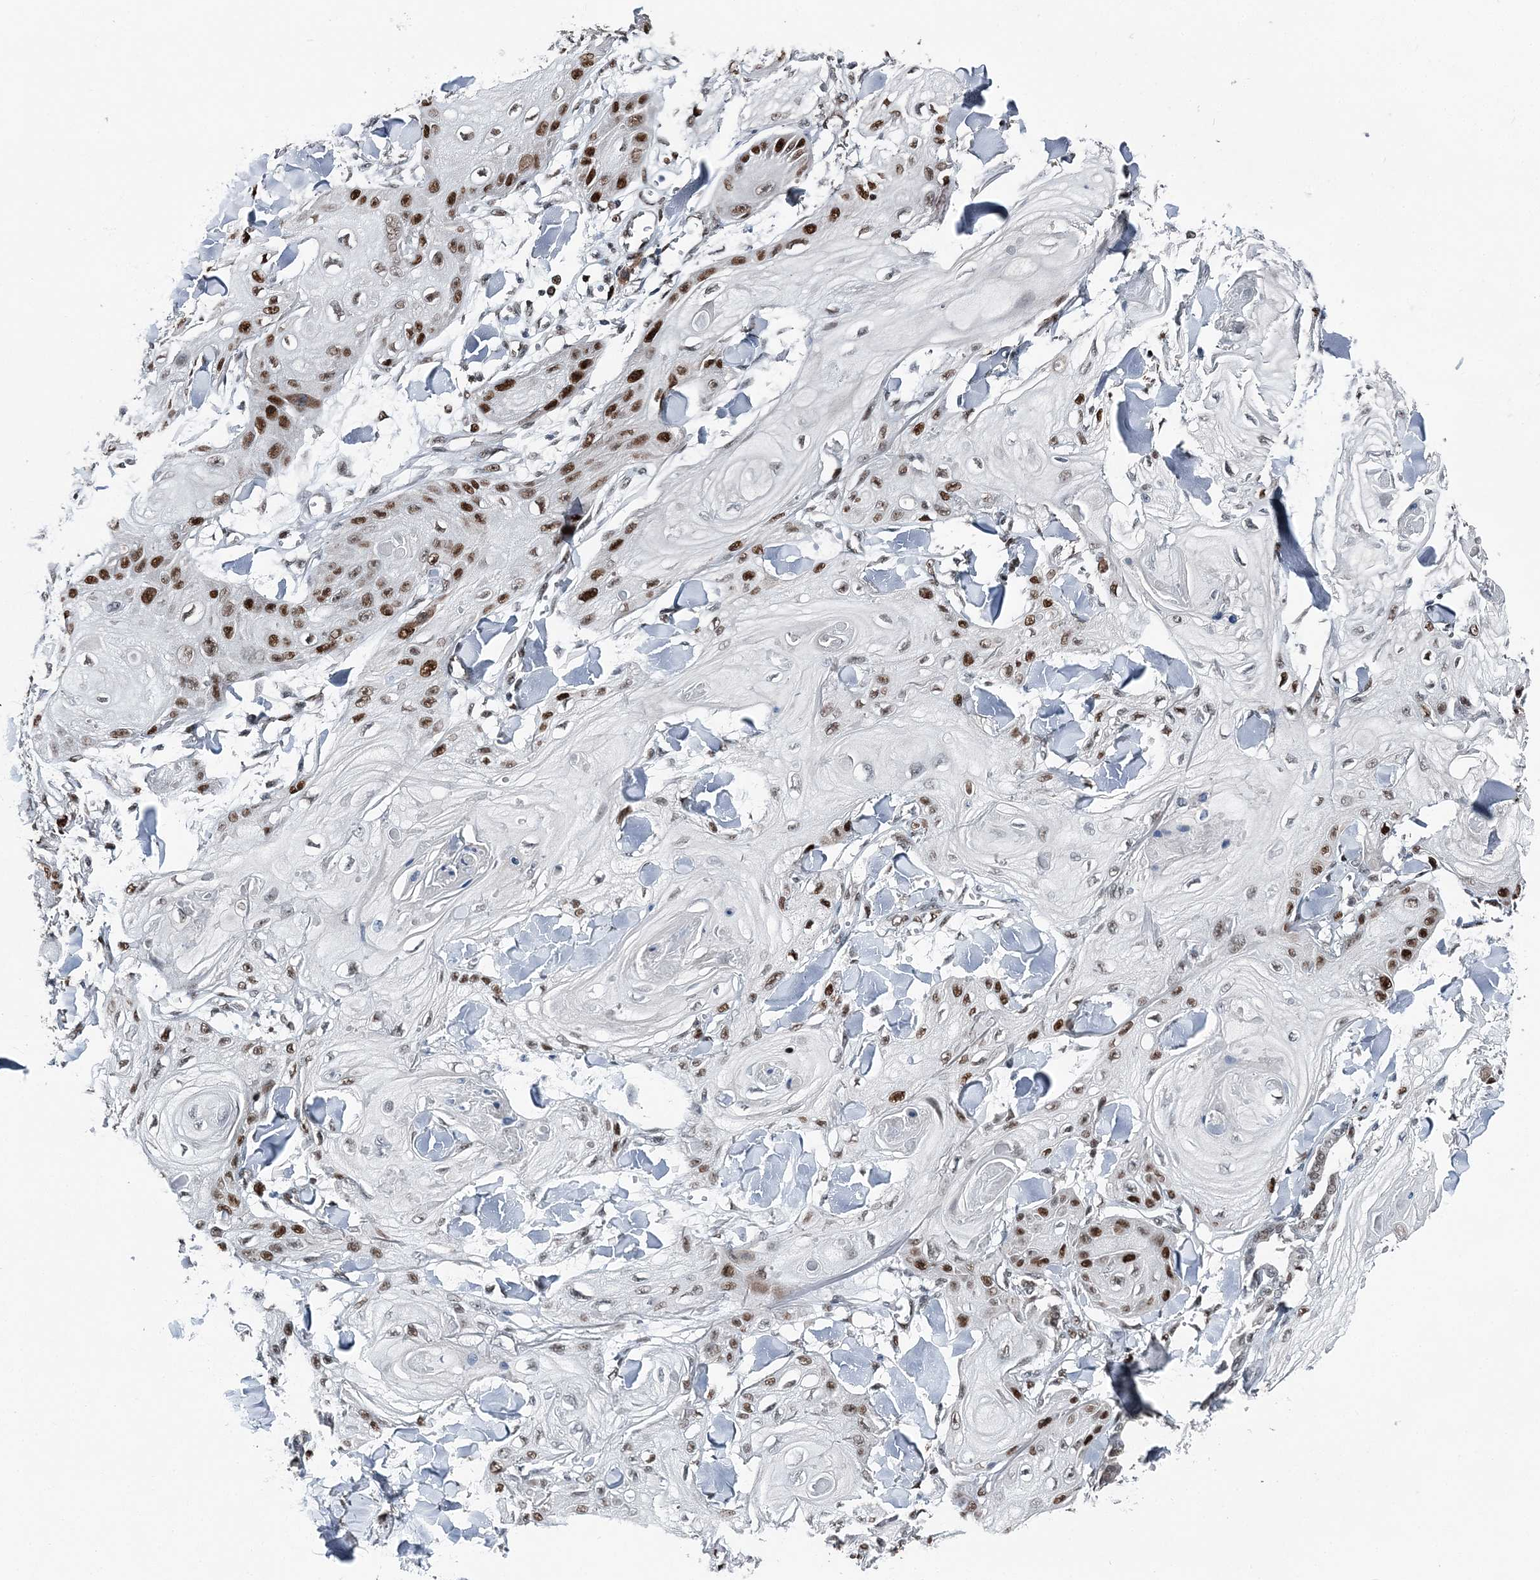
{"staining": {"intensity": "strong", "quantity": "25%-75%", "location": "nuclear"}, "tissue": "skin cancer", "cell_type": "Tumor cells", "image_type": "cancer", "snomed": [{"axis": "morphology", "description": "Squamous cell carcinoma, NOS"}, {"axis": "topography", "description": "Skin"}], "caption": "The histopathology image demonstrates staining of skin cancer (squamous cell carcinoma), revealing strong nuclear protein positivity (brown color) within tumor cells.", "gene": "HAT1", "patient": {"sex": "male", "age": 74}}